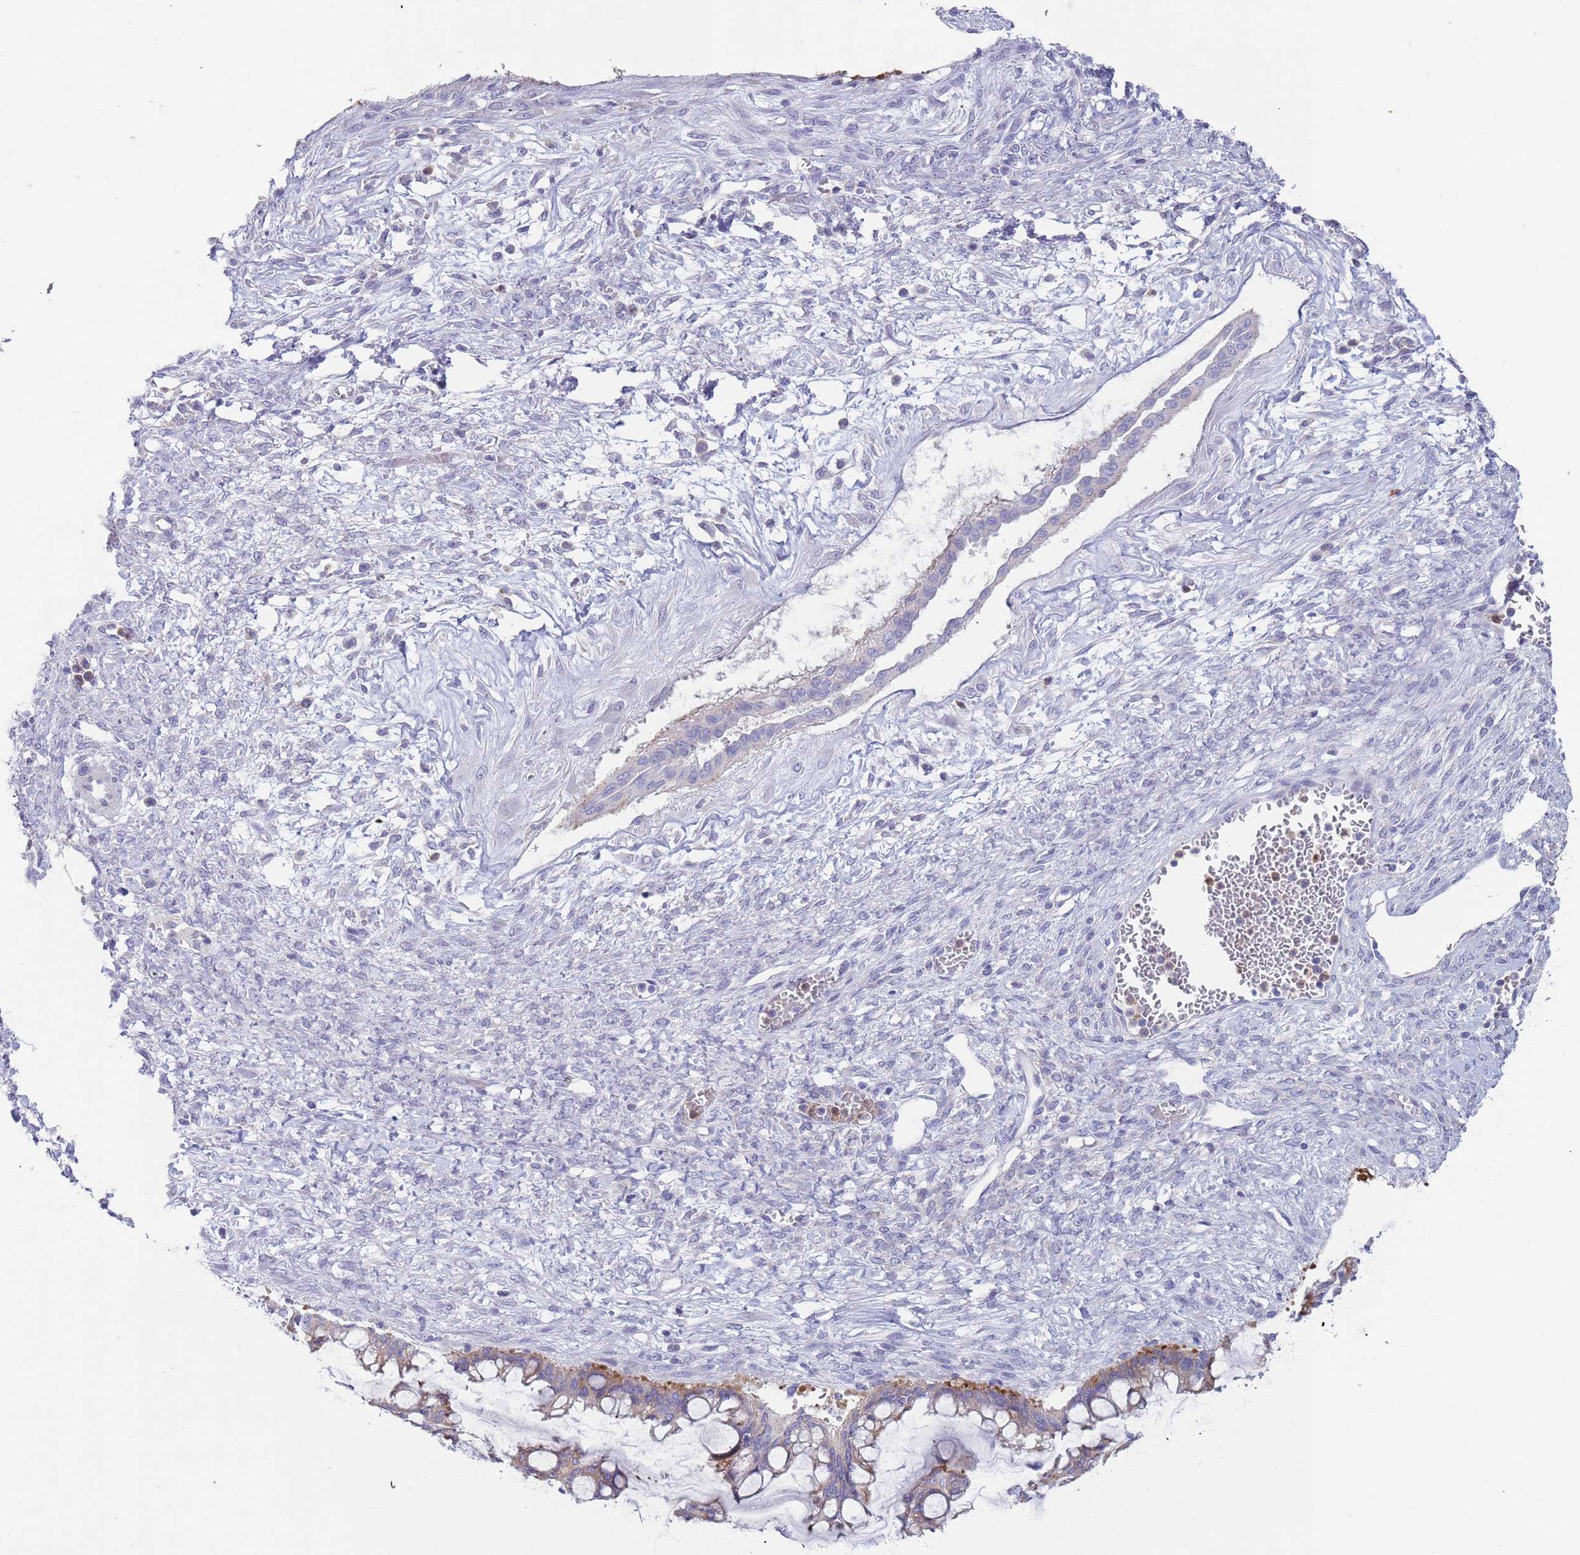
{"staining": {"intensity": "moderate", "quantity": "<25%", "location": "cytoplasmic/membranous"}, "tissue": "ovarian cancer", "cell_type": "Tumor cells", "image_type": "cancer", "snomed": [{"axis": "morphology", "description": "Cystadenocarcinoma, mucinous, NOS"}, {"axis": "topography", "description": "Ovary"}], "caption": "Ovarian cancer (mucinous cystadenocarcinoma) stained for a protein shows moderate cytoplasmic/membranous positivity in tumor cells. The staining was performed using DAB, with brown indicating positive protein expression. Nuclei are stained blue with hematoxylin.", "gene": "TYW1", "patient": {"sex": "female", "age": 73}}